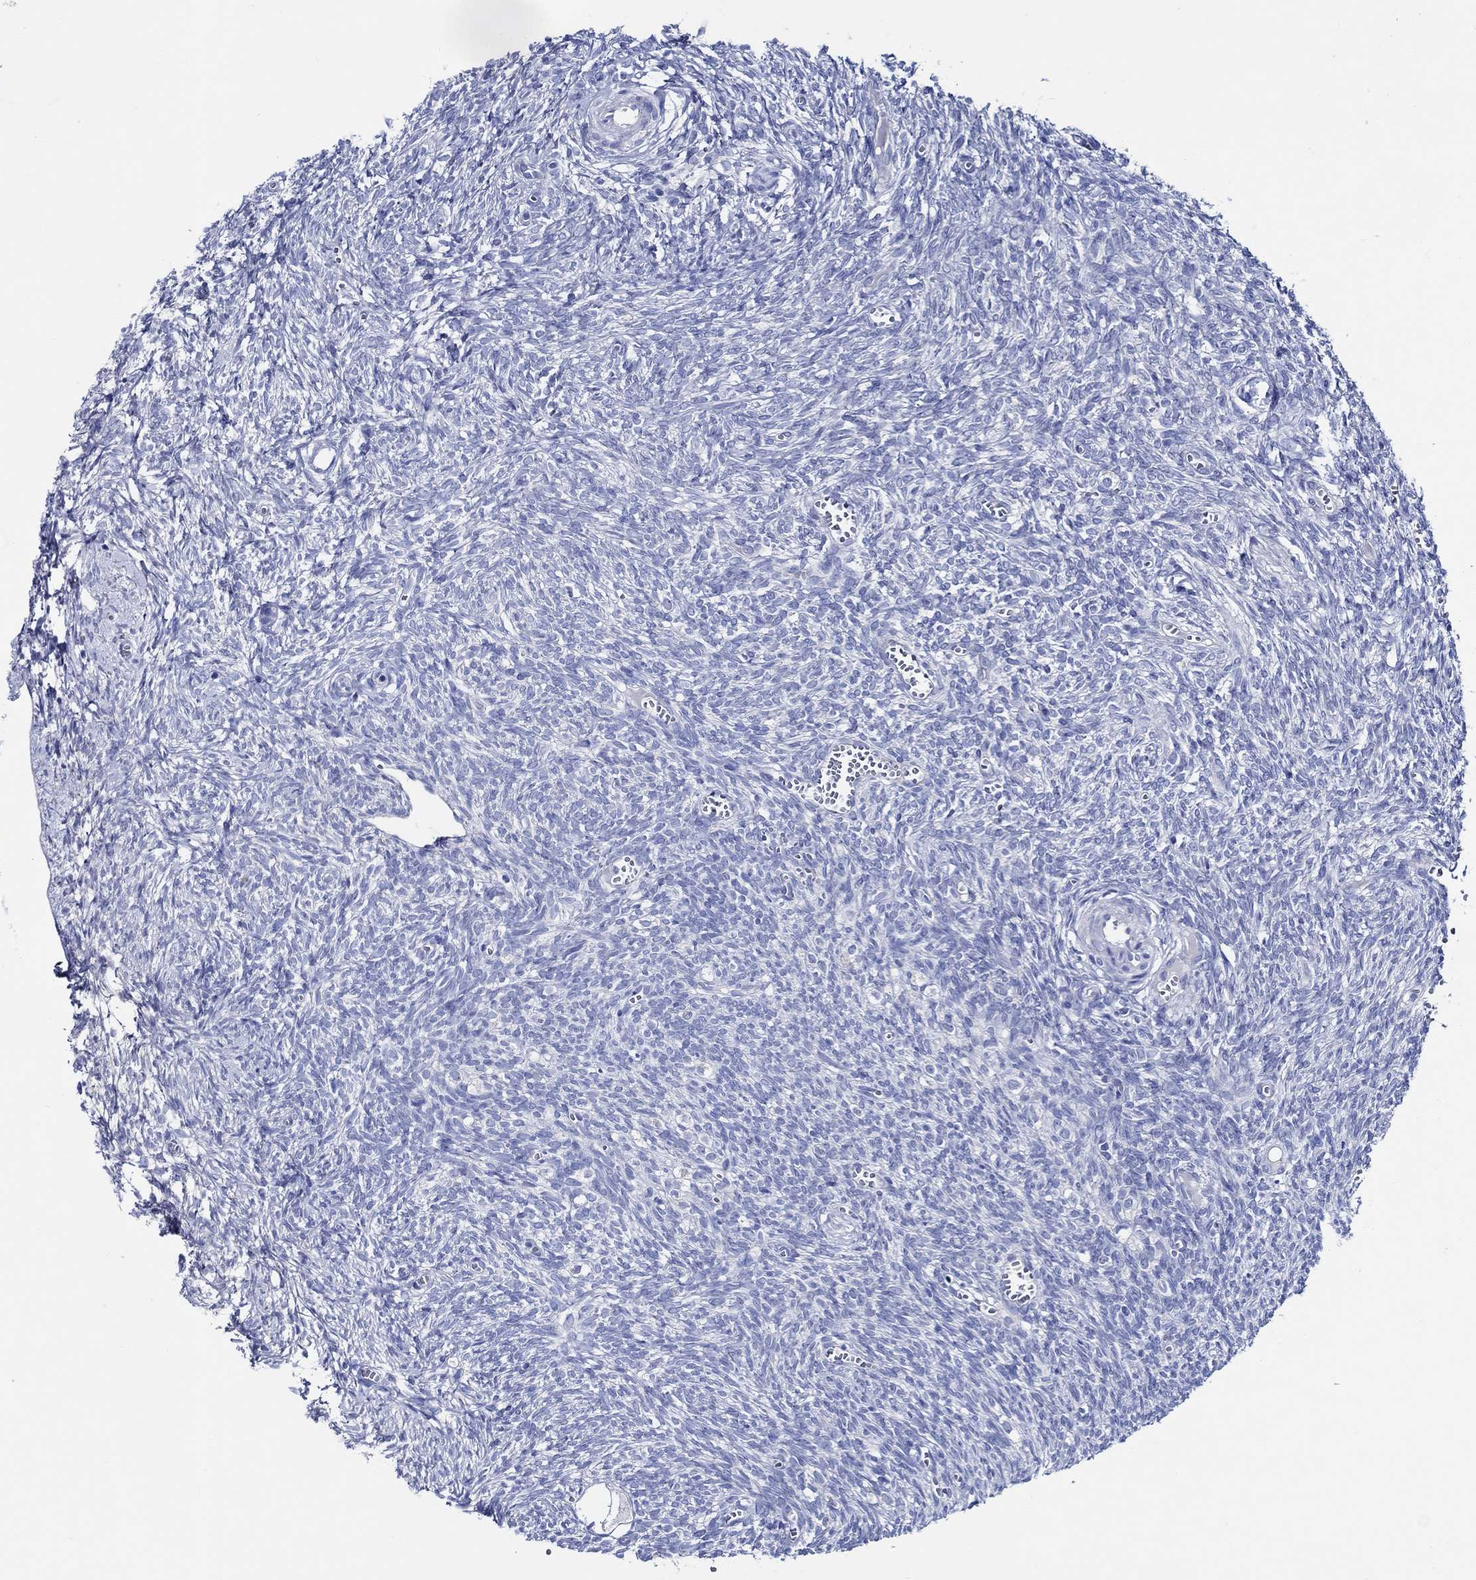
{"staining": {"intensity": "negative", "quantity": "none", "location": "none"}, "tissue": "ovary", "cell_type": "Follicle cells", "image_type": "normal", "snomed": [{"axis": "morphology", "description": "Normal tissue, NOS"}, {"axis": "topography", "description": "Ovary"}], "caption": "Immunohistochemistry photomicrograph of benign human ovary stained for a protein (brown), which reveals no positivity in follicle cells. (Stains: DAB (3,3'-diaminobenzidine) IHC with hematoxylin counter stain, Microscopy: brightfield microscopy at high magnification).", "gene": "SKOR1", "patient": {"sex": "female", "age": 43}}